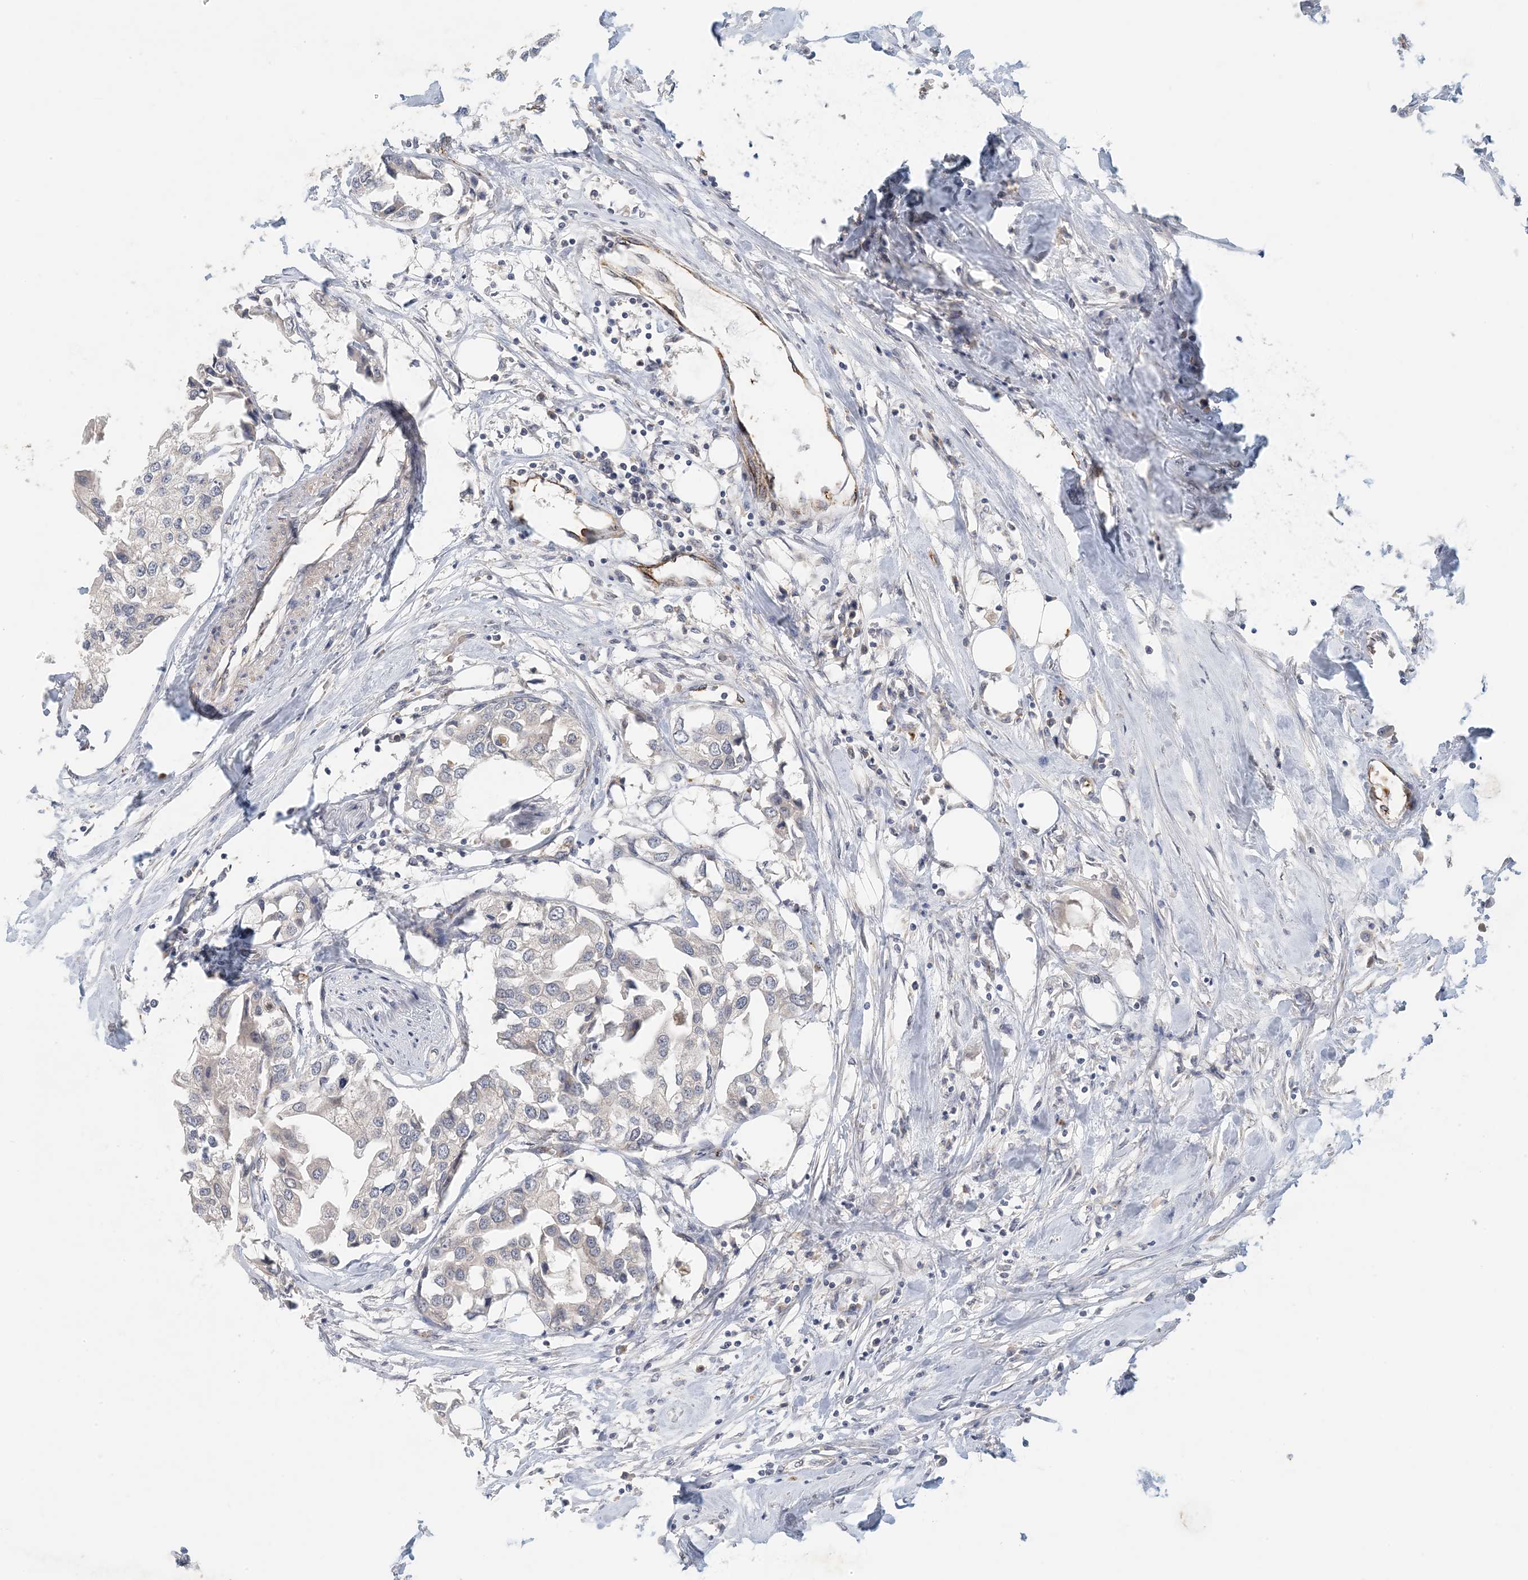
{"staining": {"intensity": "negative", "quantity": "none", "location": "none"}, "tissue": "urothelial cancer", "cell_type": "Tumor cells", "image_type": "cancer", "snomed": [{"axis": "morphology", "description": "Urothelial carcinoma, High grade"}, {"axis": "topography", "description": "Urinary bladder"}], "caption": "Human urothelial cancer stained for a protein using immunohistochemistry (IHC) reveals no positivity in tumor cells.", "gene": "ZBTB3", "patient": {"sex": "male", "age": 64}}